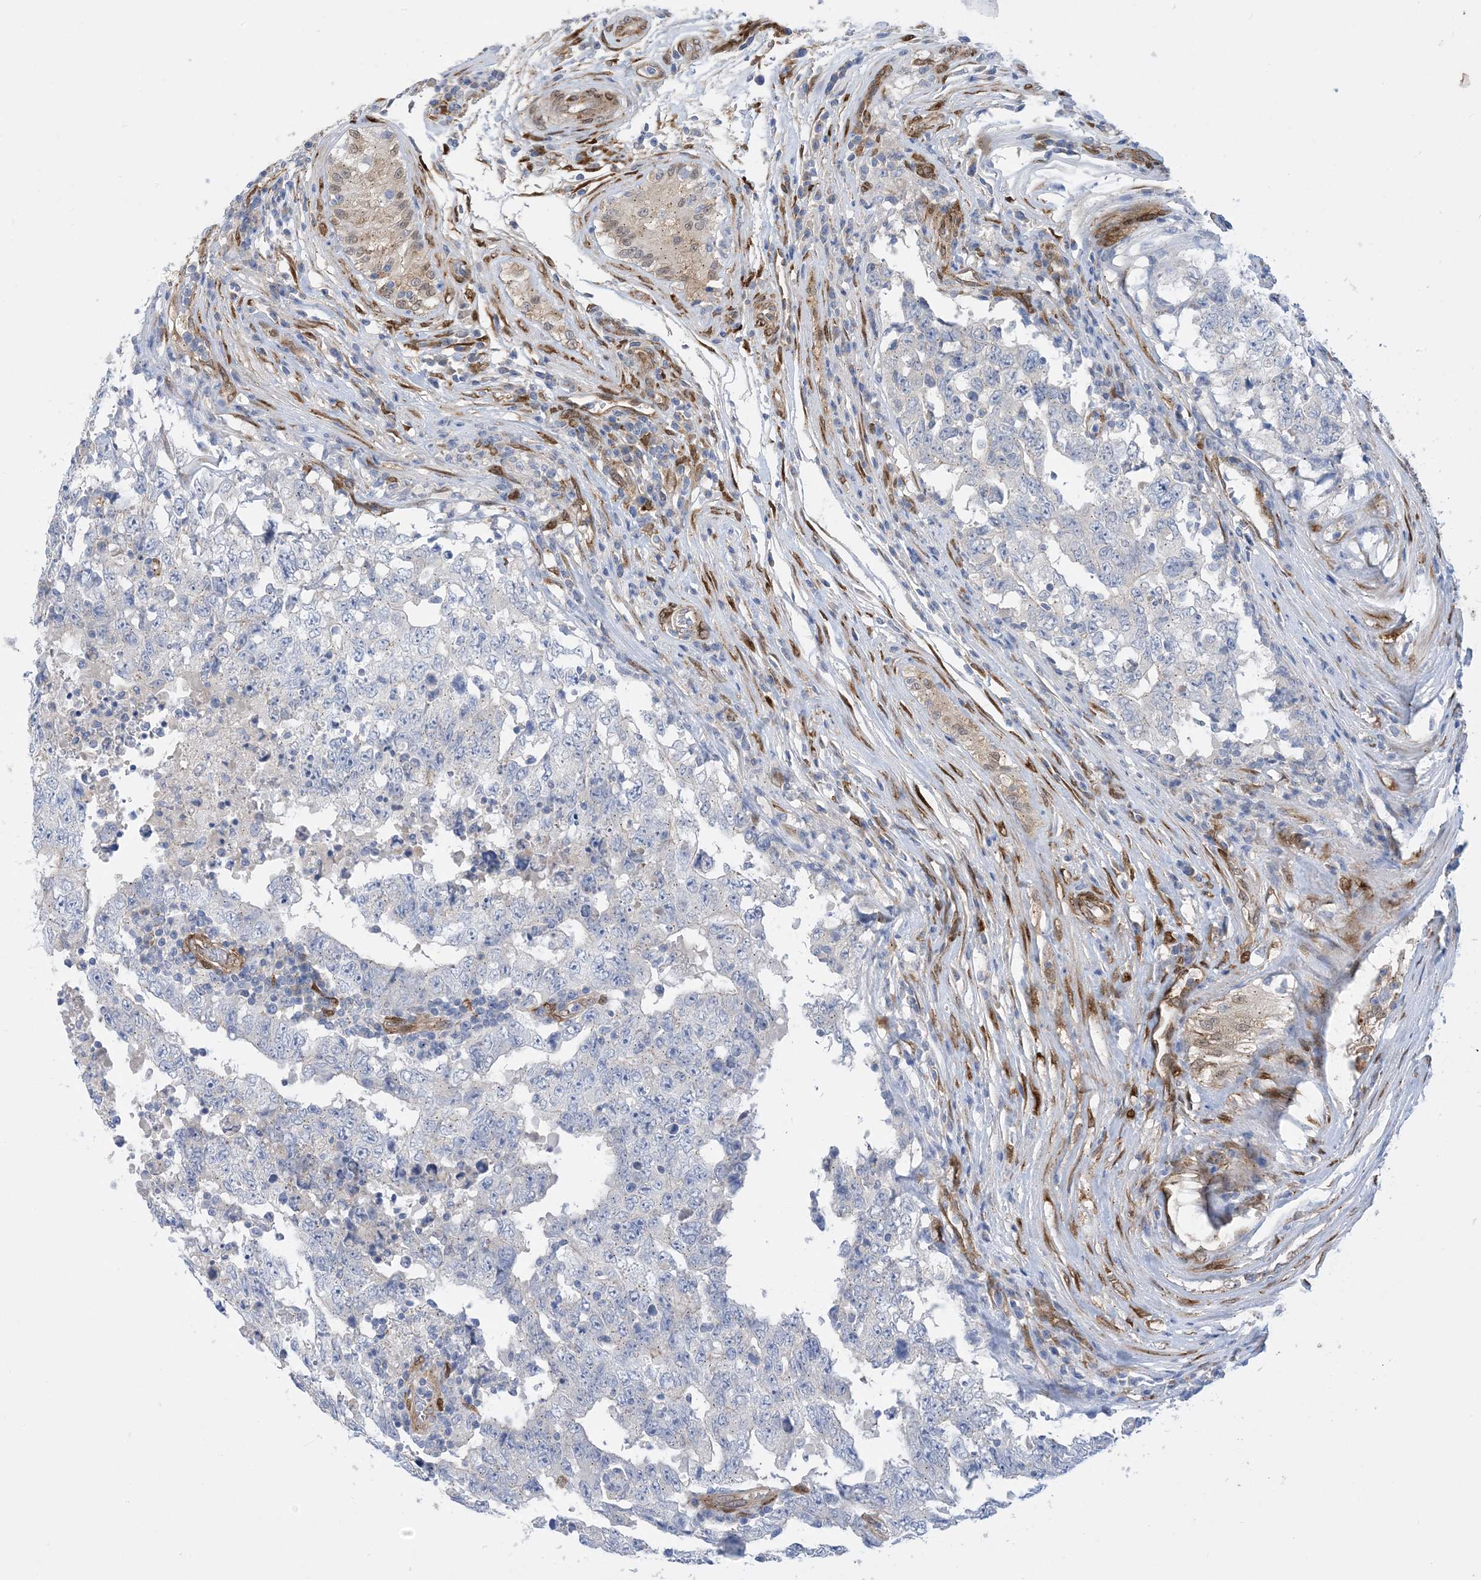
{"staining": {"intensity": "negative", "quantity": "none", "location": "none"}, "tissue": "testis cancer", "cell_type": "Tumor cells", "image_type": "cancer", "snomed": [{"axis": "morphology", "description": "Carcinoma, Embryonal, NOS"}, {"axis": "topography", "description": "Testis"}], "caption": "This is a photomicrograph of immunohistochemistry (IHC) staining of embryonal carcinoma (testis), which shows no expression in tumor cells.", "gene": "RBMS3", "patient": {"sex": "male", "age": 26}}